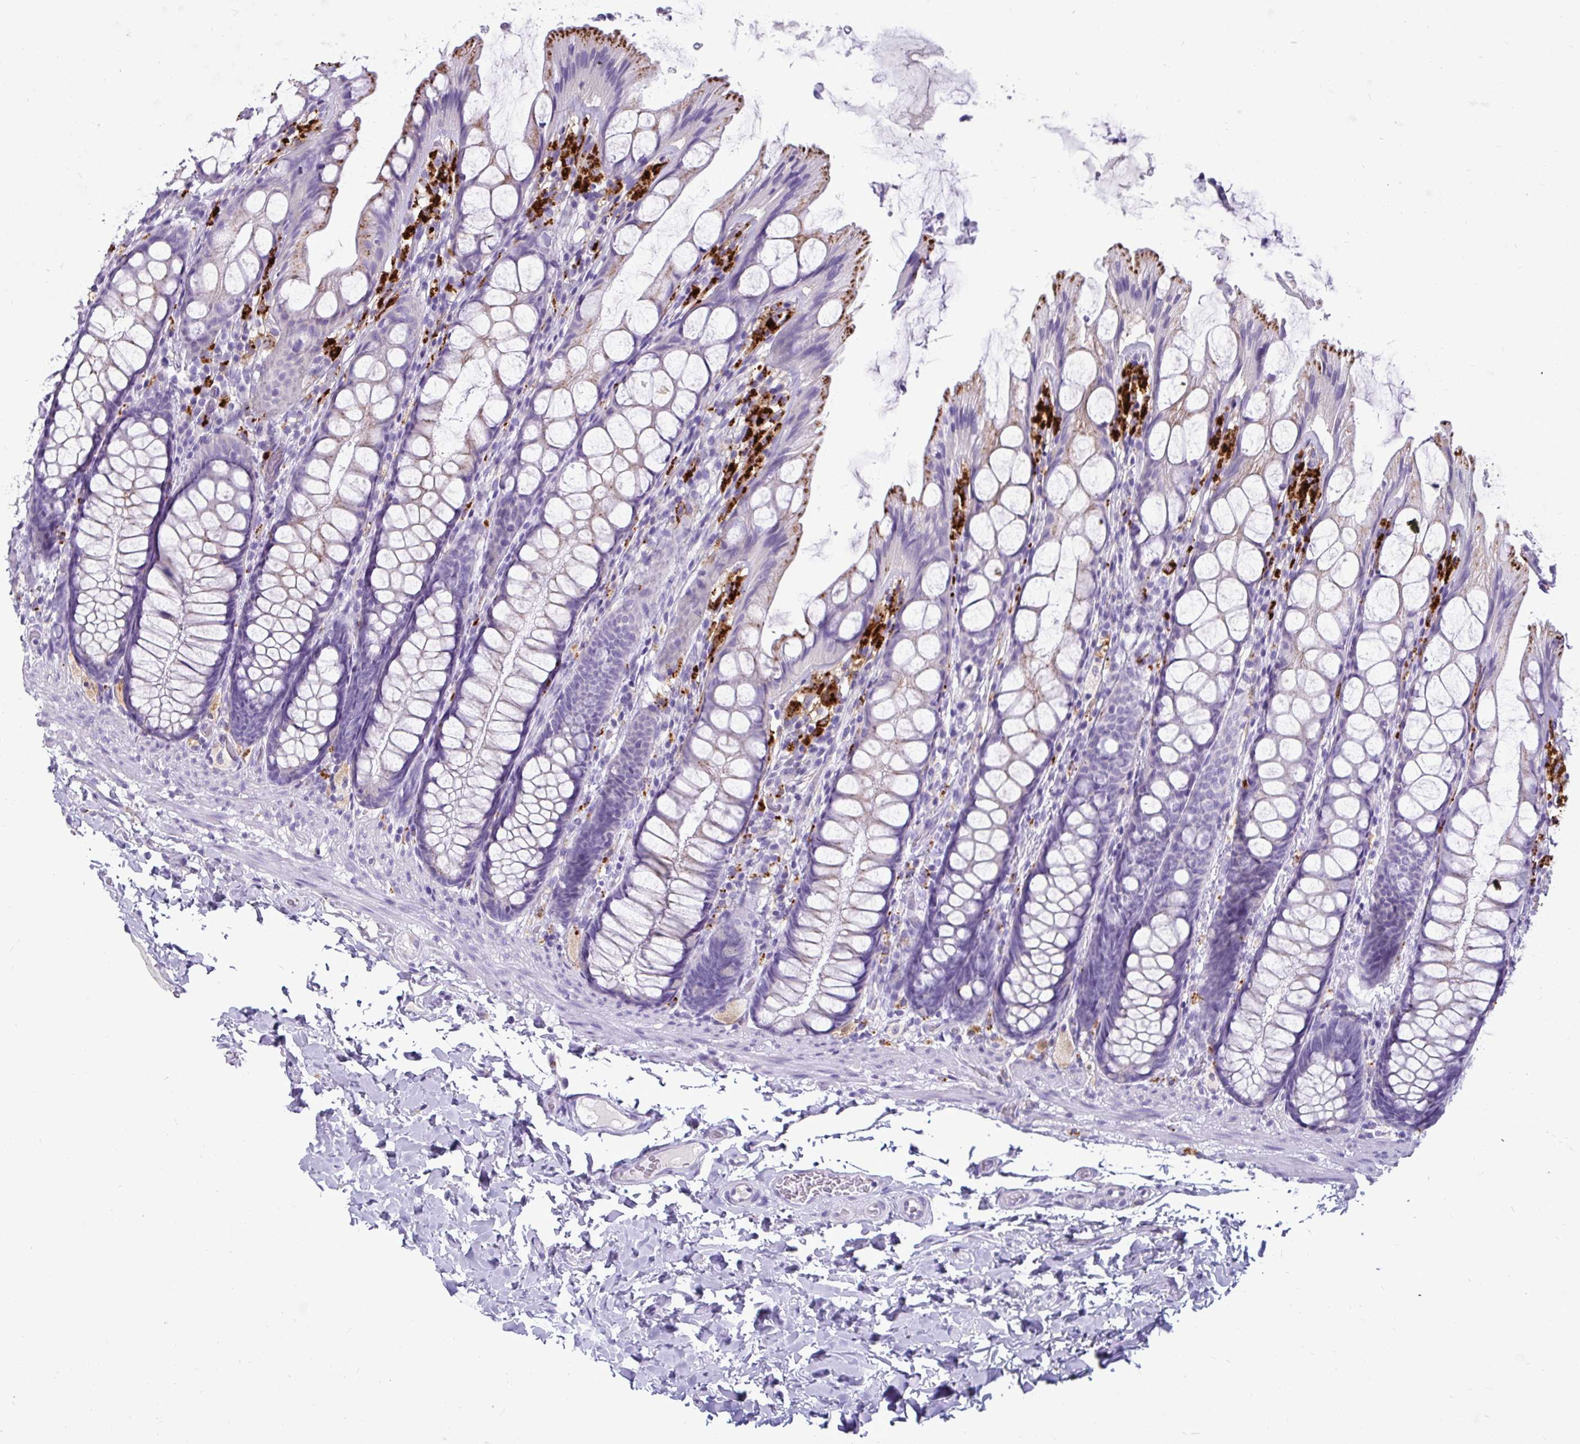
{"staining": {"intensity": "negative", "quantity": "none", "location": "none"}, "tissue": "colon", "cell_type": "Endothelial cells", "image_type": "normal", "snomed": [{"axis": "morphology", "description": "Normal tissue, NOS"}, {"axis": "topography", "description": "Colon"}], "caption": "IHC photomicrograph of unremarkable colon: colon stained with DAB (3,3'-diaminobenzidine) displays no significant protein expression in endothelial cells. The staining is performed using DAB (3,3'-diaminobenzidine) brown chromogen with nuclei counter-stained in using hematoxylin.", "gene": "CTSZ", "patient": {"sex": "male", "age": 47}}